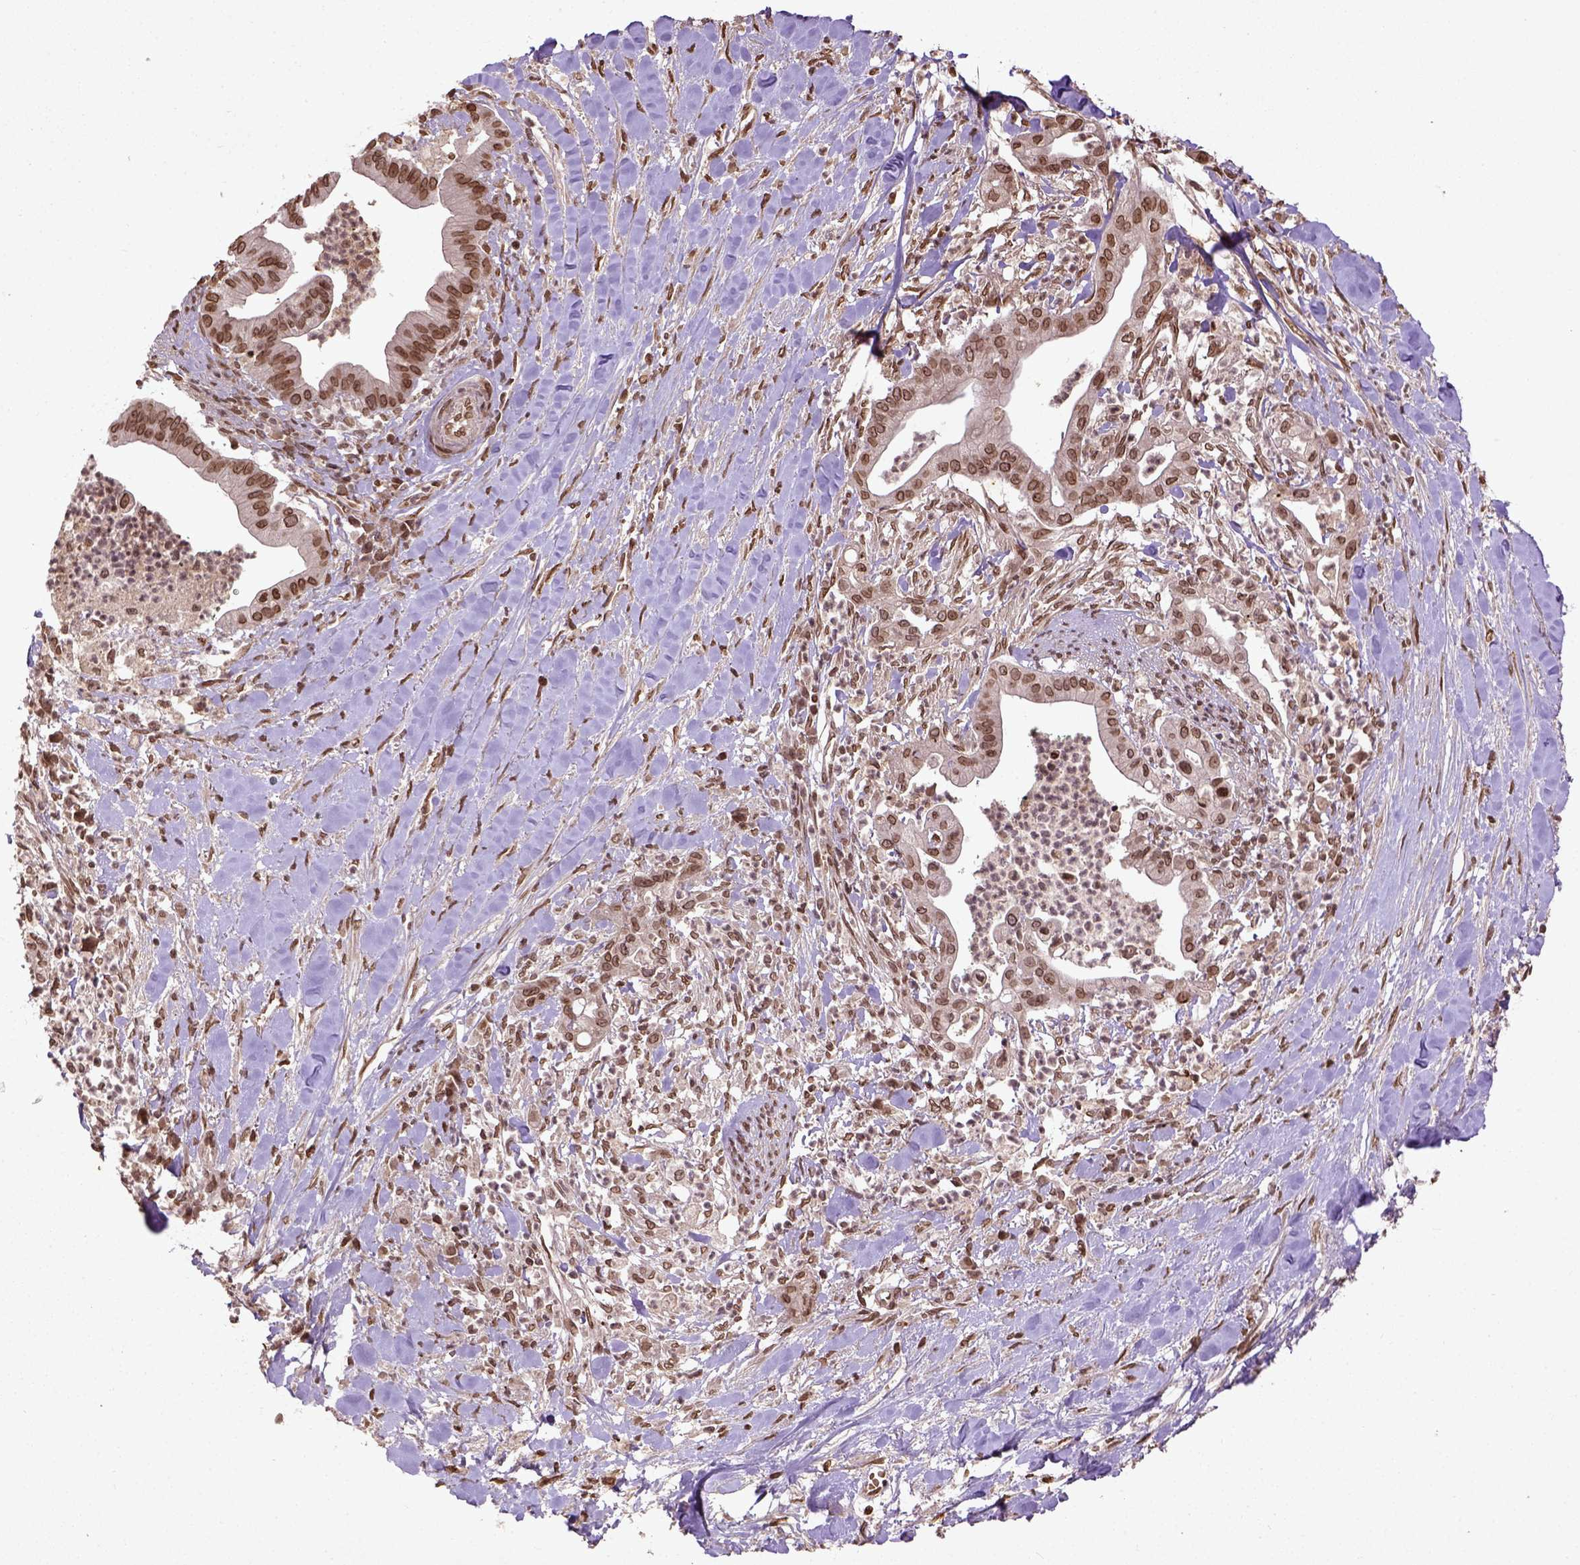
{"staining": {"intensity": "moderate", "quantity": ">75%", "location": "nuclear"}, "tissue": "pancreatic cancer", "cell_type": "Tumor cells", "image_type": "cancer", "snomed": [{"axis": "morphology", "description": "Normal tissue, NOS"}, {"axis": "morphology", "description": "Adenocarcinoma, NOS"}, {"axis": "topography", "description": "Lymph node"}, {"axis": "topography", "description": "Pancreas"}], "caption": "Immunohistochemistry (IHC) micrograph of human pancreatic cancer stained for a protein (brown), which demonstrates medium levels of moderate nuclear expression in approximately >75% of tumor cells.", "gene": "BANF1", "patient": {"sex": "female", "age": 58}}